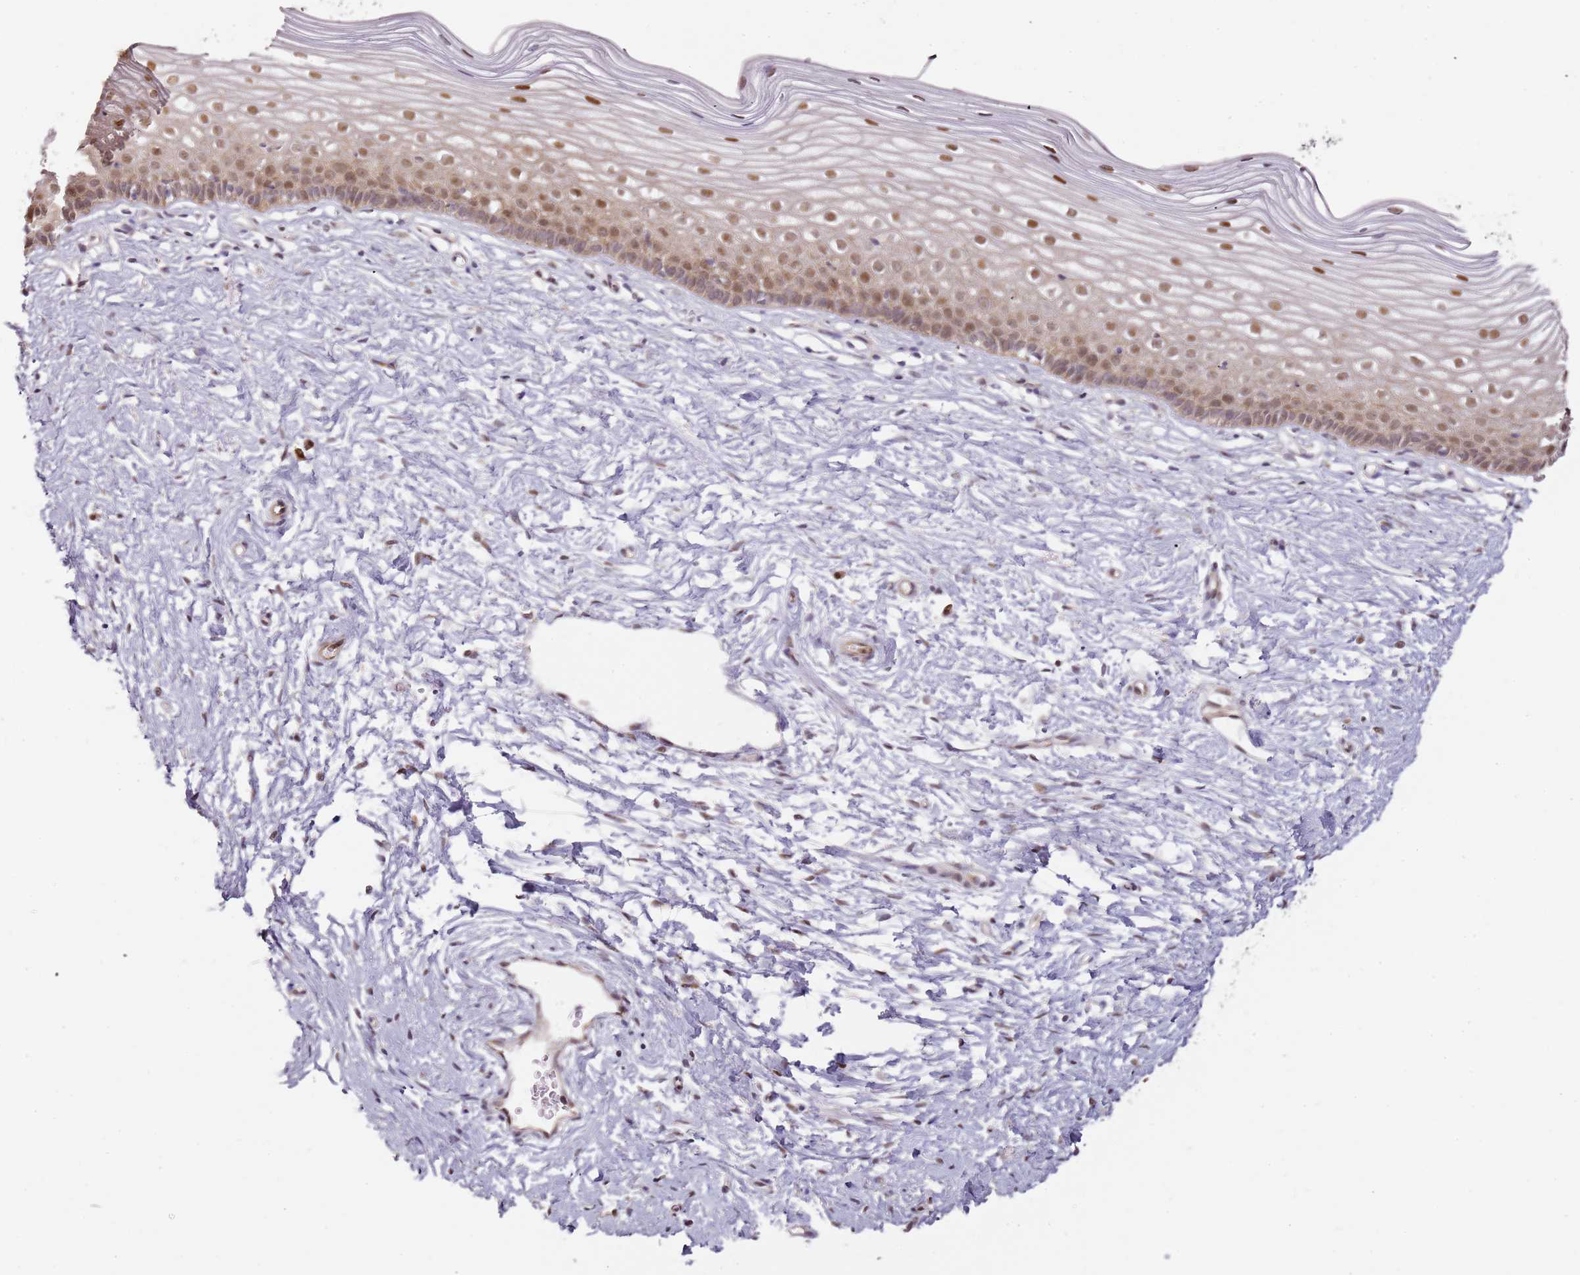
{"staining": {"intensity": "moderate", "quantity": "25%-75%", "location": "cytoplasmic/membranous,nuclear"}, "tissue": "cervix", "cell_type": "Glandular cells", "image_type": "normal", "snomed": [{"axis": "morphology", "description": "Normal tissue, NOS"}, {"axis": "topography", "description": "Cervix"}], "caption": "Immunohistochemical staining of benign cervix reveals 25%-75% levels of moderate cytoplasmic/membranous,nuclear protein expression in about 25%-75% of glandular cells.", "gene": "PSMD4", "patient": {"sex": "female", "age": 40}}